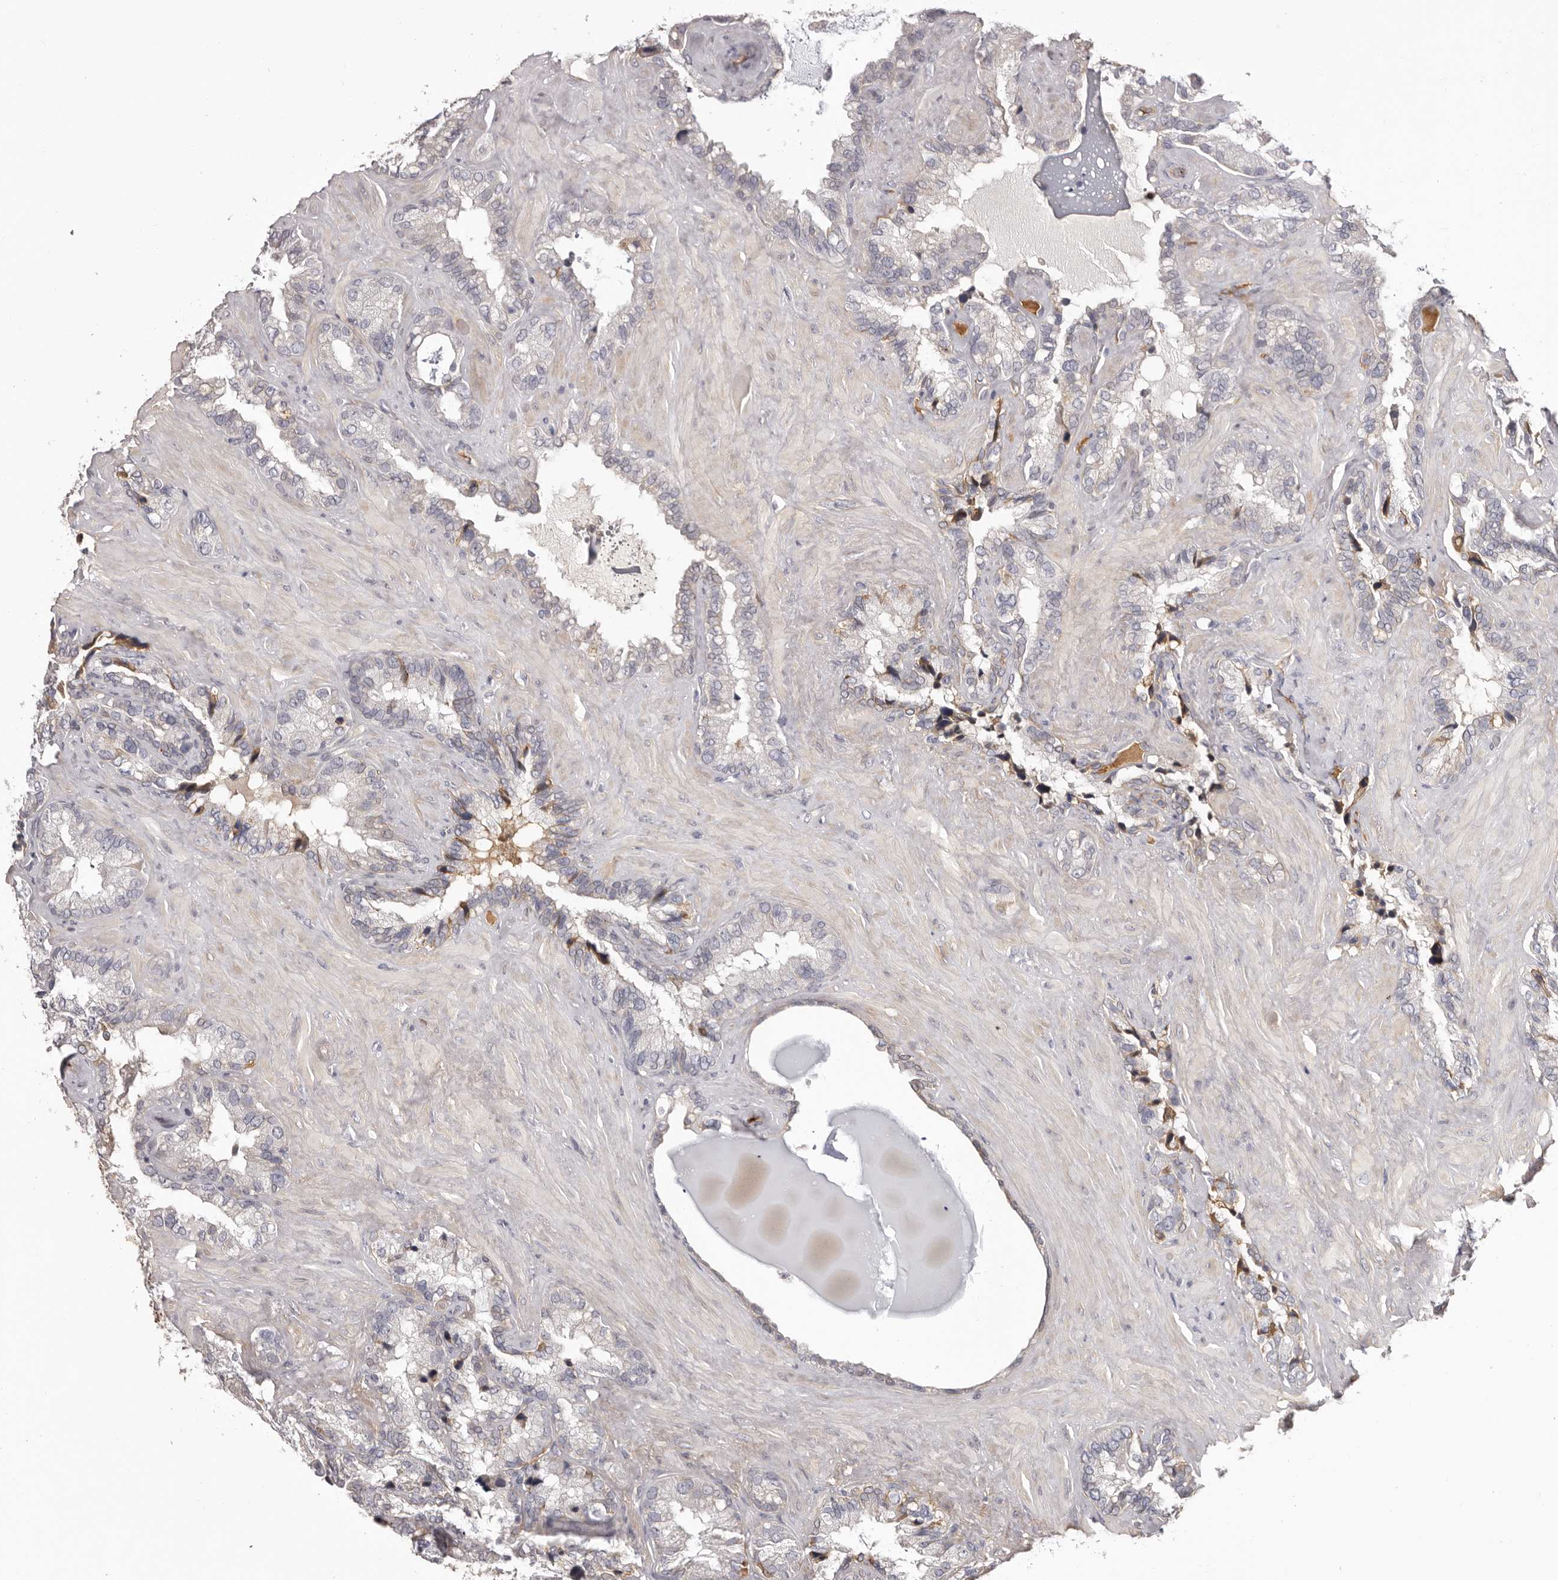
{"staining": {"intensity": "weak", "quantity": "<25%", "location": "cytoplasmic/membranous,nuclear"}, "tissue": "seminal vesicle", "cell_type": "Glandular cells", "image_type": "normal", "snomed": [{"axis": "morphology", "description": "Normal tissue, NOS"}, {"axis": "topography", "description": "Prostate"}, {"axis": "topography", "description": "Seminal veicle"}], "caption": "This is a photomicrograph of immunohistochemistry (IHC) staining of normal seminal vesicle, which shows no expression in glandular cells. (Immunohistochemistry (ihc), brightfield microscopy, high magnification).", "gene": "OTUD3", "patient": {"sex": "male", "age": 68}}